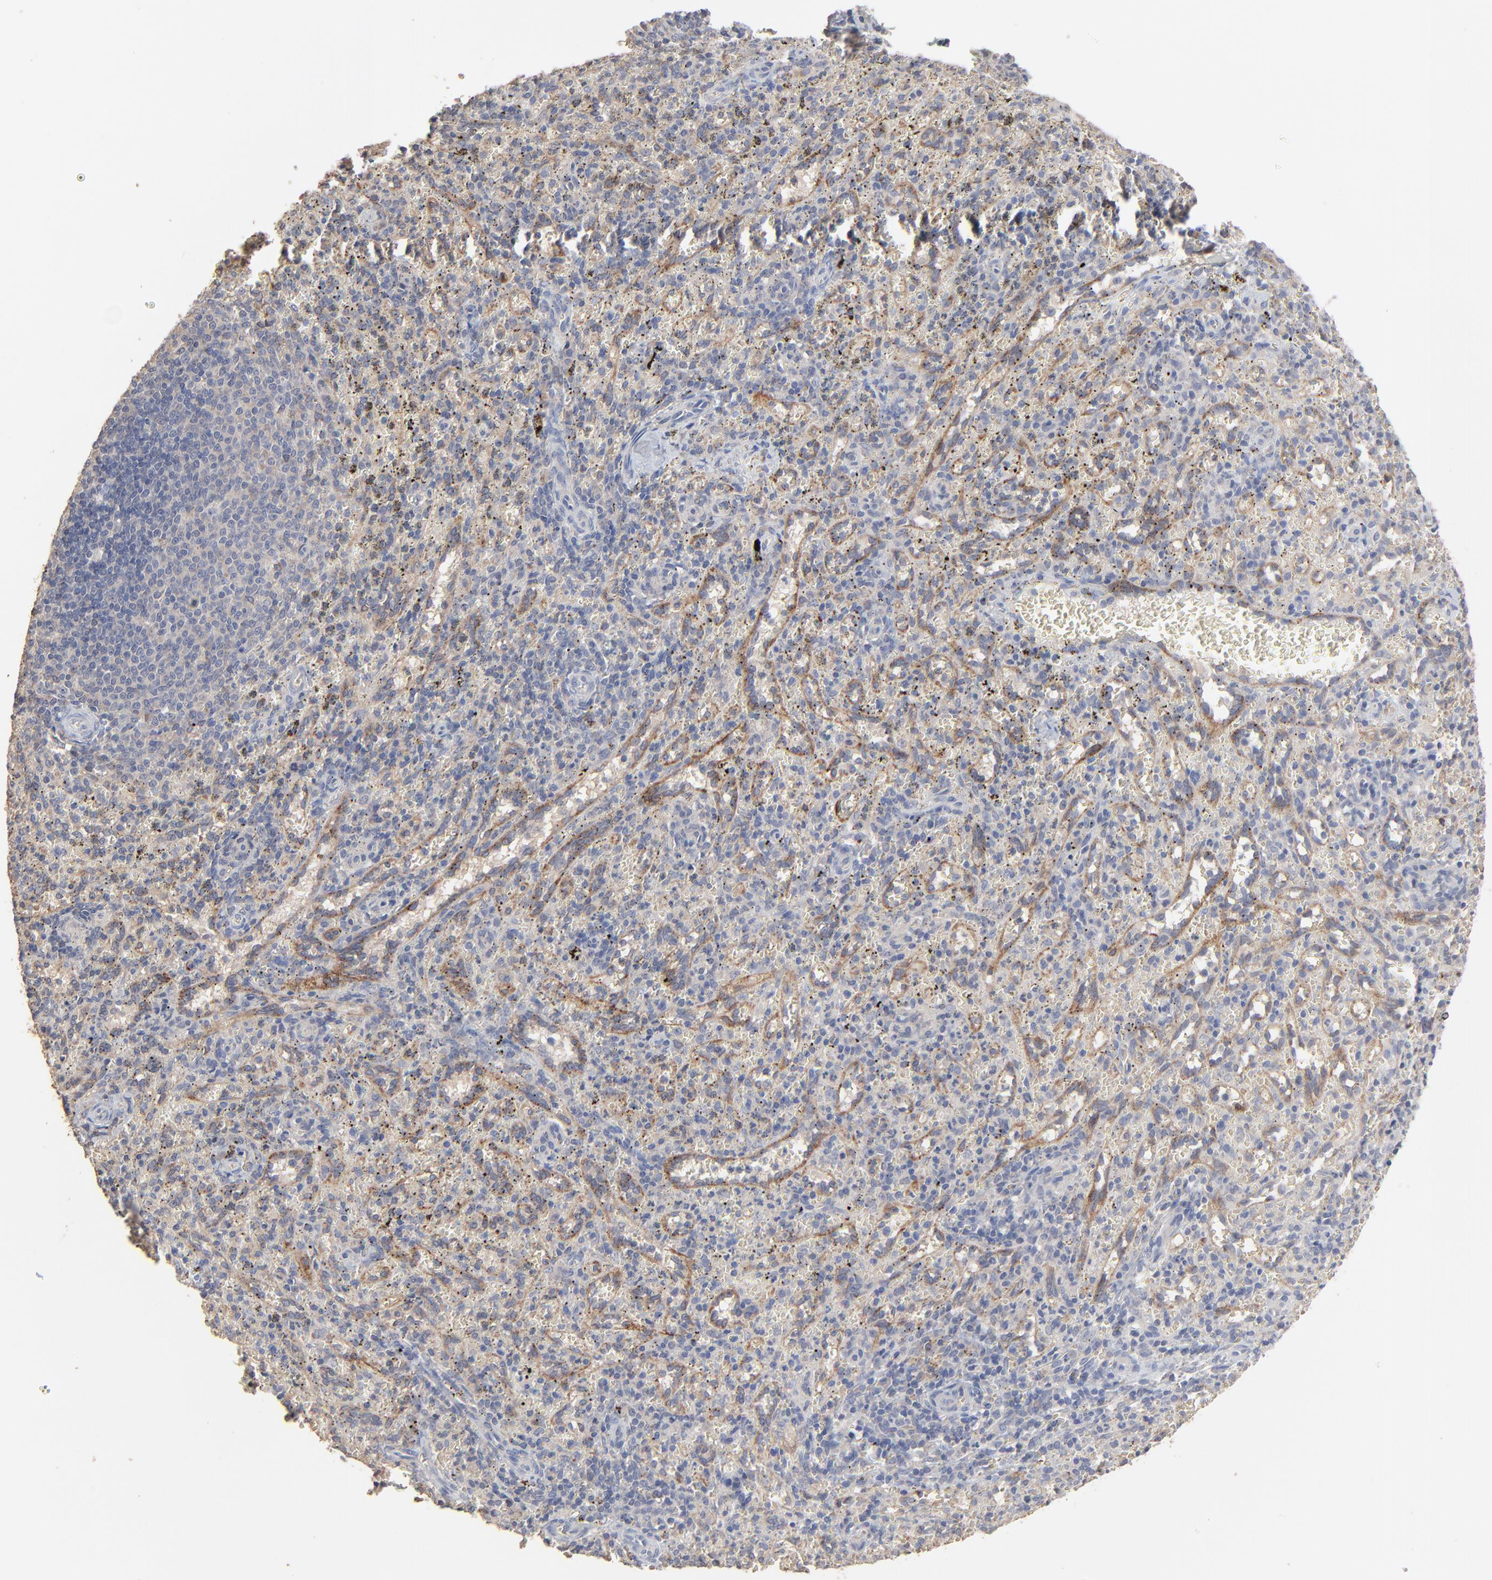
{"staining": {"intensity": "weak", "quantity": "25%-75%", "location": "cytoplasmic/membranous"}, "tissue": "spleen", "cell_type": "Cells in red pulp", "image_type": "normal", "snomed": [{"axis": "morphology", "description": "Normal tissue, NOS"}, {"axis": "topography", "description": "Spleen"}], "caption": "Protein analysis of benign spleen displays weak cytoplasmic/membranous staining in approximately 25%-75% of cells in red pulp.", "gene": "FANCB", "patient": {"sex": "female", "age": 10}}